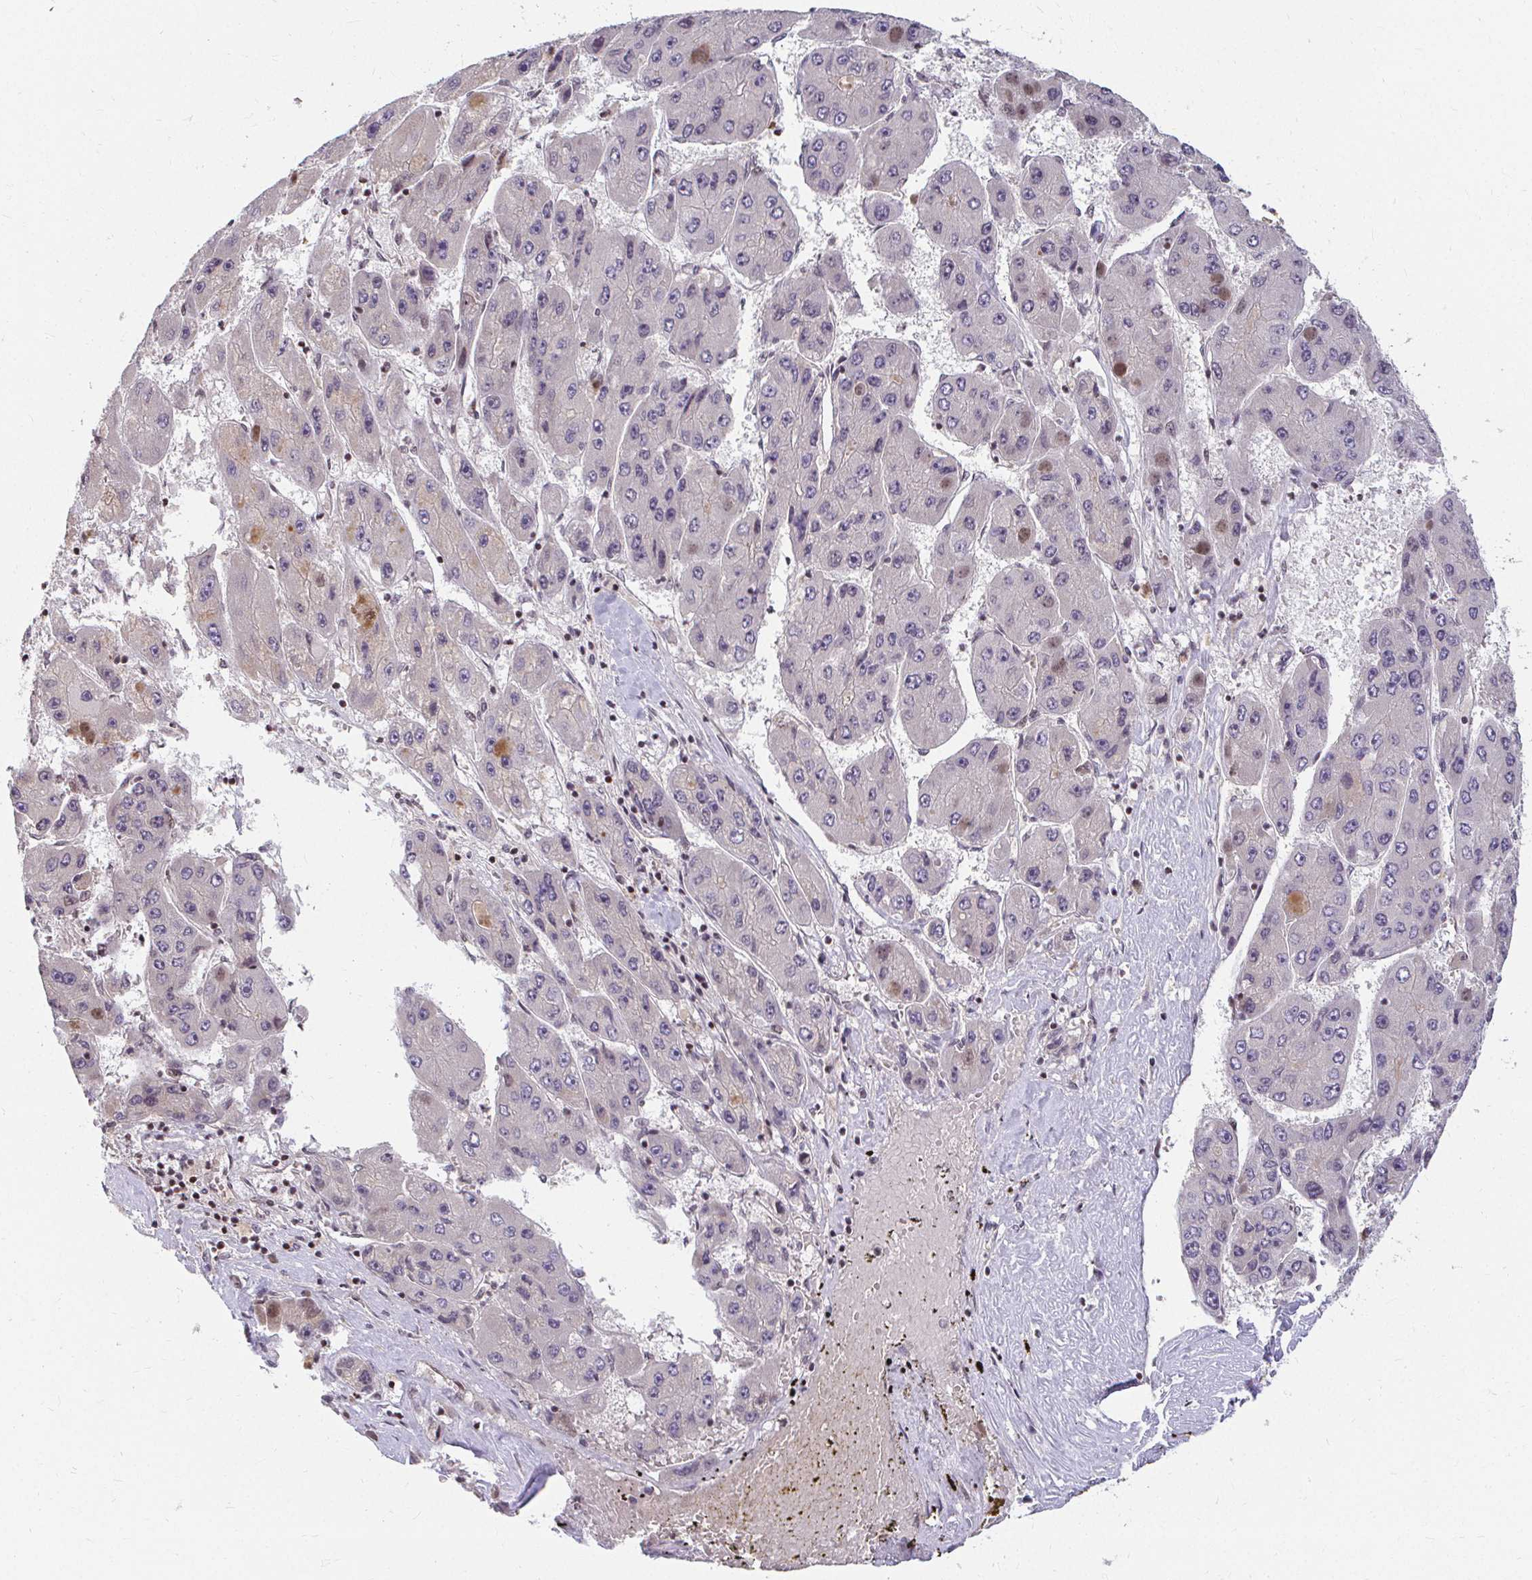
{"staining": {"intensity": "negative", "quantity": "none", "location": "none"}, "tissue": "liver cancer", "cell_type": "Tumor cells", "image_type": "cancer", "snomed": [{"axis": "morphology", "description": "Carcinoma, Hepatocellular, NOS"}, {"axis": "topography", "description": "Liver"}], "caption": "Photomicrograph shows no significant protein expression in tumor cells of hepatocellular carcinoma (liver). (Brightfield microscopy of DAB immunohistochemistry (IHC) at high magnification).", "gene": "ANK3", "patient": {"sex": "female", "age": 61}}